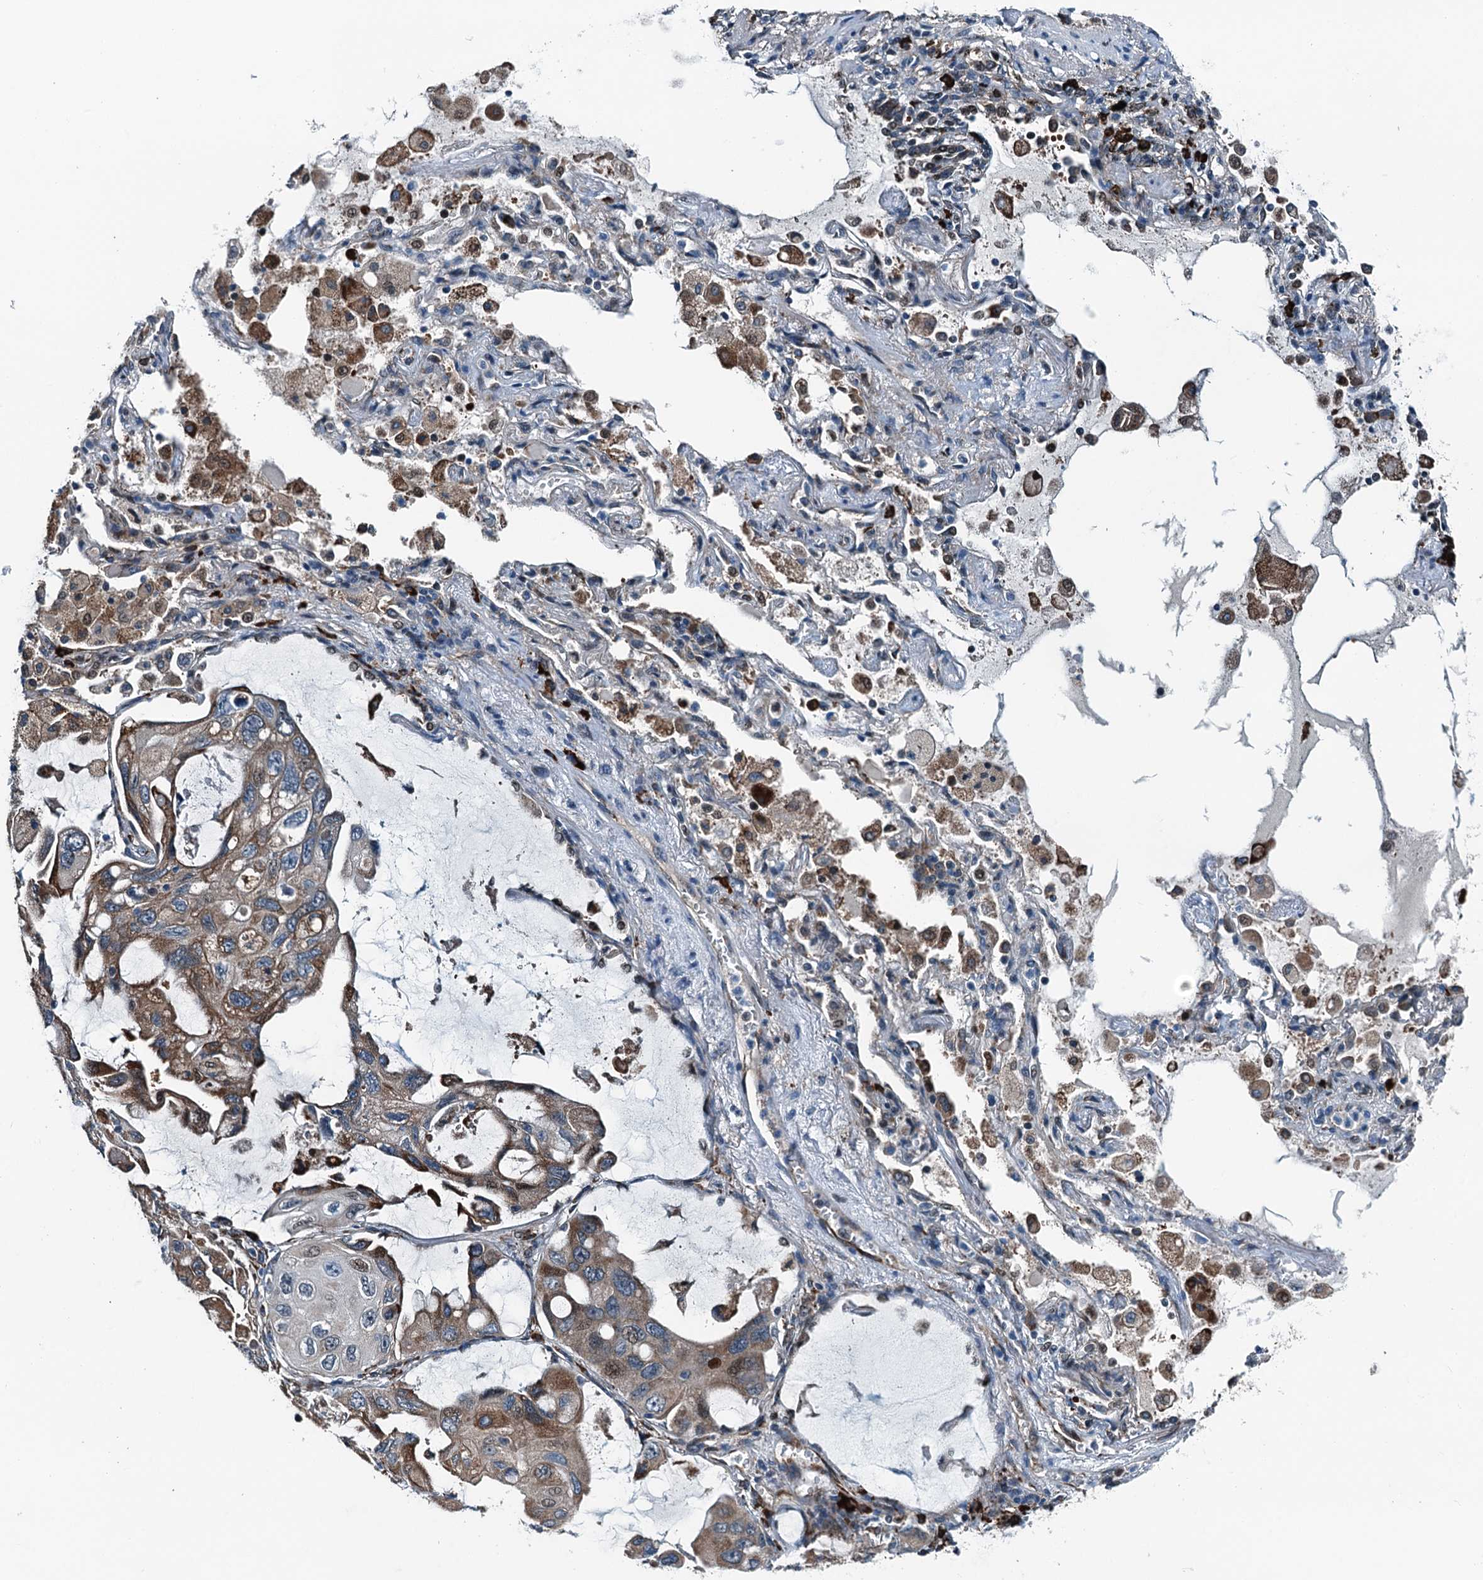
{"staining": {"intensity": "weak", "quantity": "25%-75%", "location": "cytoplasmic/membranous"}, "tissue": "lung cancer", "cell_type": "Tumor cells", "image_type": "cancer", "snomed": [{"axis": "morphology", "description": "Squamous cell carcinoma, NOS"}, {"axis": "topography", "description": "Lung"}], "caption": "A micrograph of human lung squamous cell carcinoma stained for a protein reveals weak cytoplasmic/membranous brown staining in tumor cells.", "gene": "TAMALIN", "patient": {"sex": "female", "age": 73}}